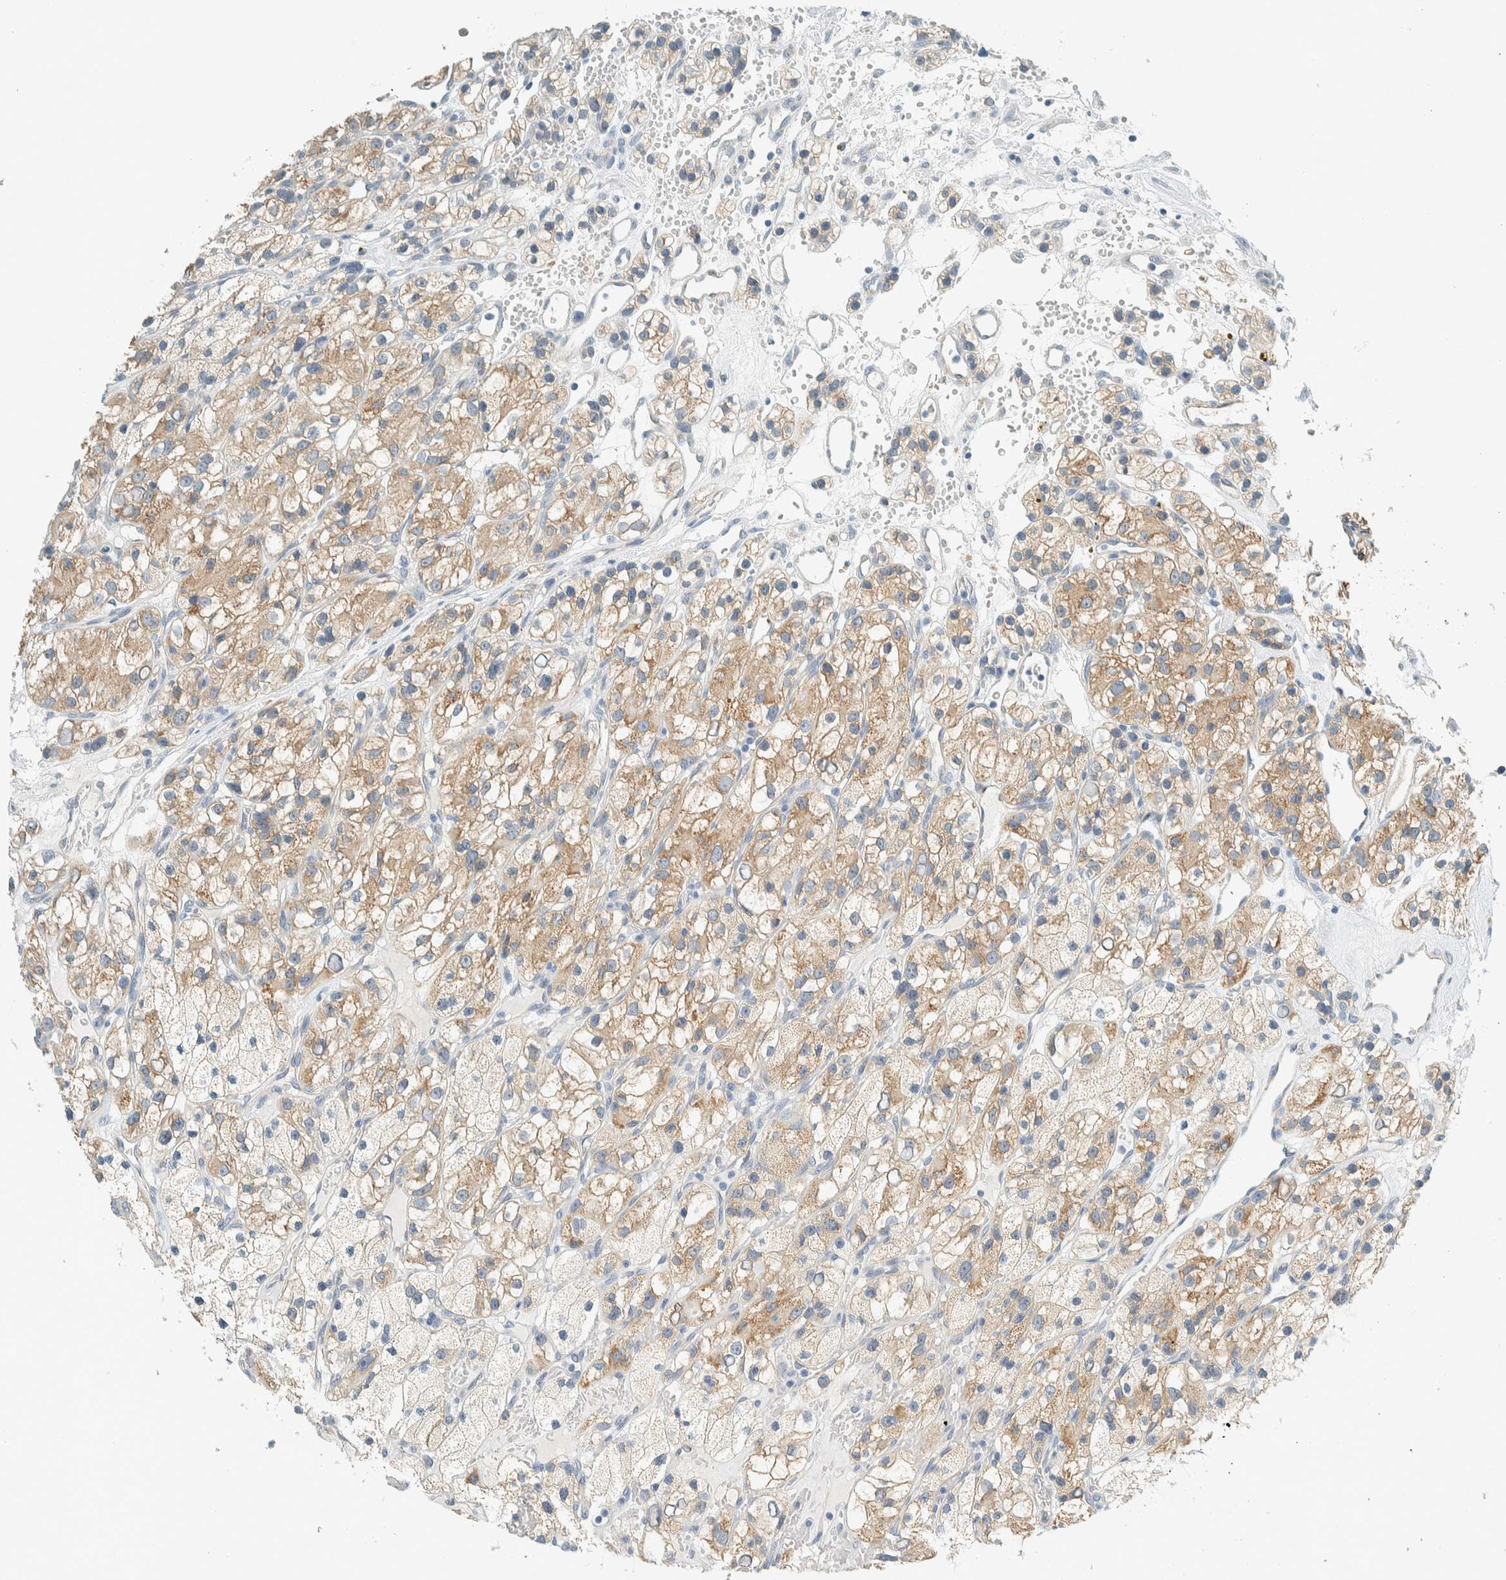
{"staining": {"intensity": "moderate", "quantity": ">75%", "location": "cytoplasmic/membranous"}, "tissue": "renal cancer", "cell_type": "Tumor cells", "image_type": "cancer", "snomed": [{"axis": "morphology", "description": "Adenocarcinoma, NOS"}, {"axis": "topography", "description": "Kidney"}], "caption": "Immunohistochemistry (IHC) staining of adenocarcinoma (renal), which demonstrates medium levels of moderate cytoplasmic/membranous staining in approximately >75% of tumor cells indicating moderate cytoplasmic/membranous protein staining. The staining was performed using DAB (3,3'-diaminobenzidine) (brown) for protein detection and nuclei were counterstained in hematoxylin (blue).", "gene": "ALDH7A1", "patient": {"sex": "female", "age": 57}}